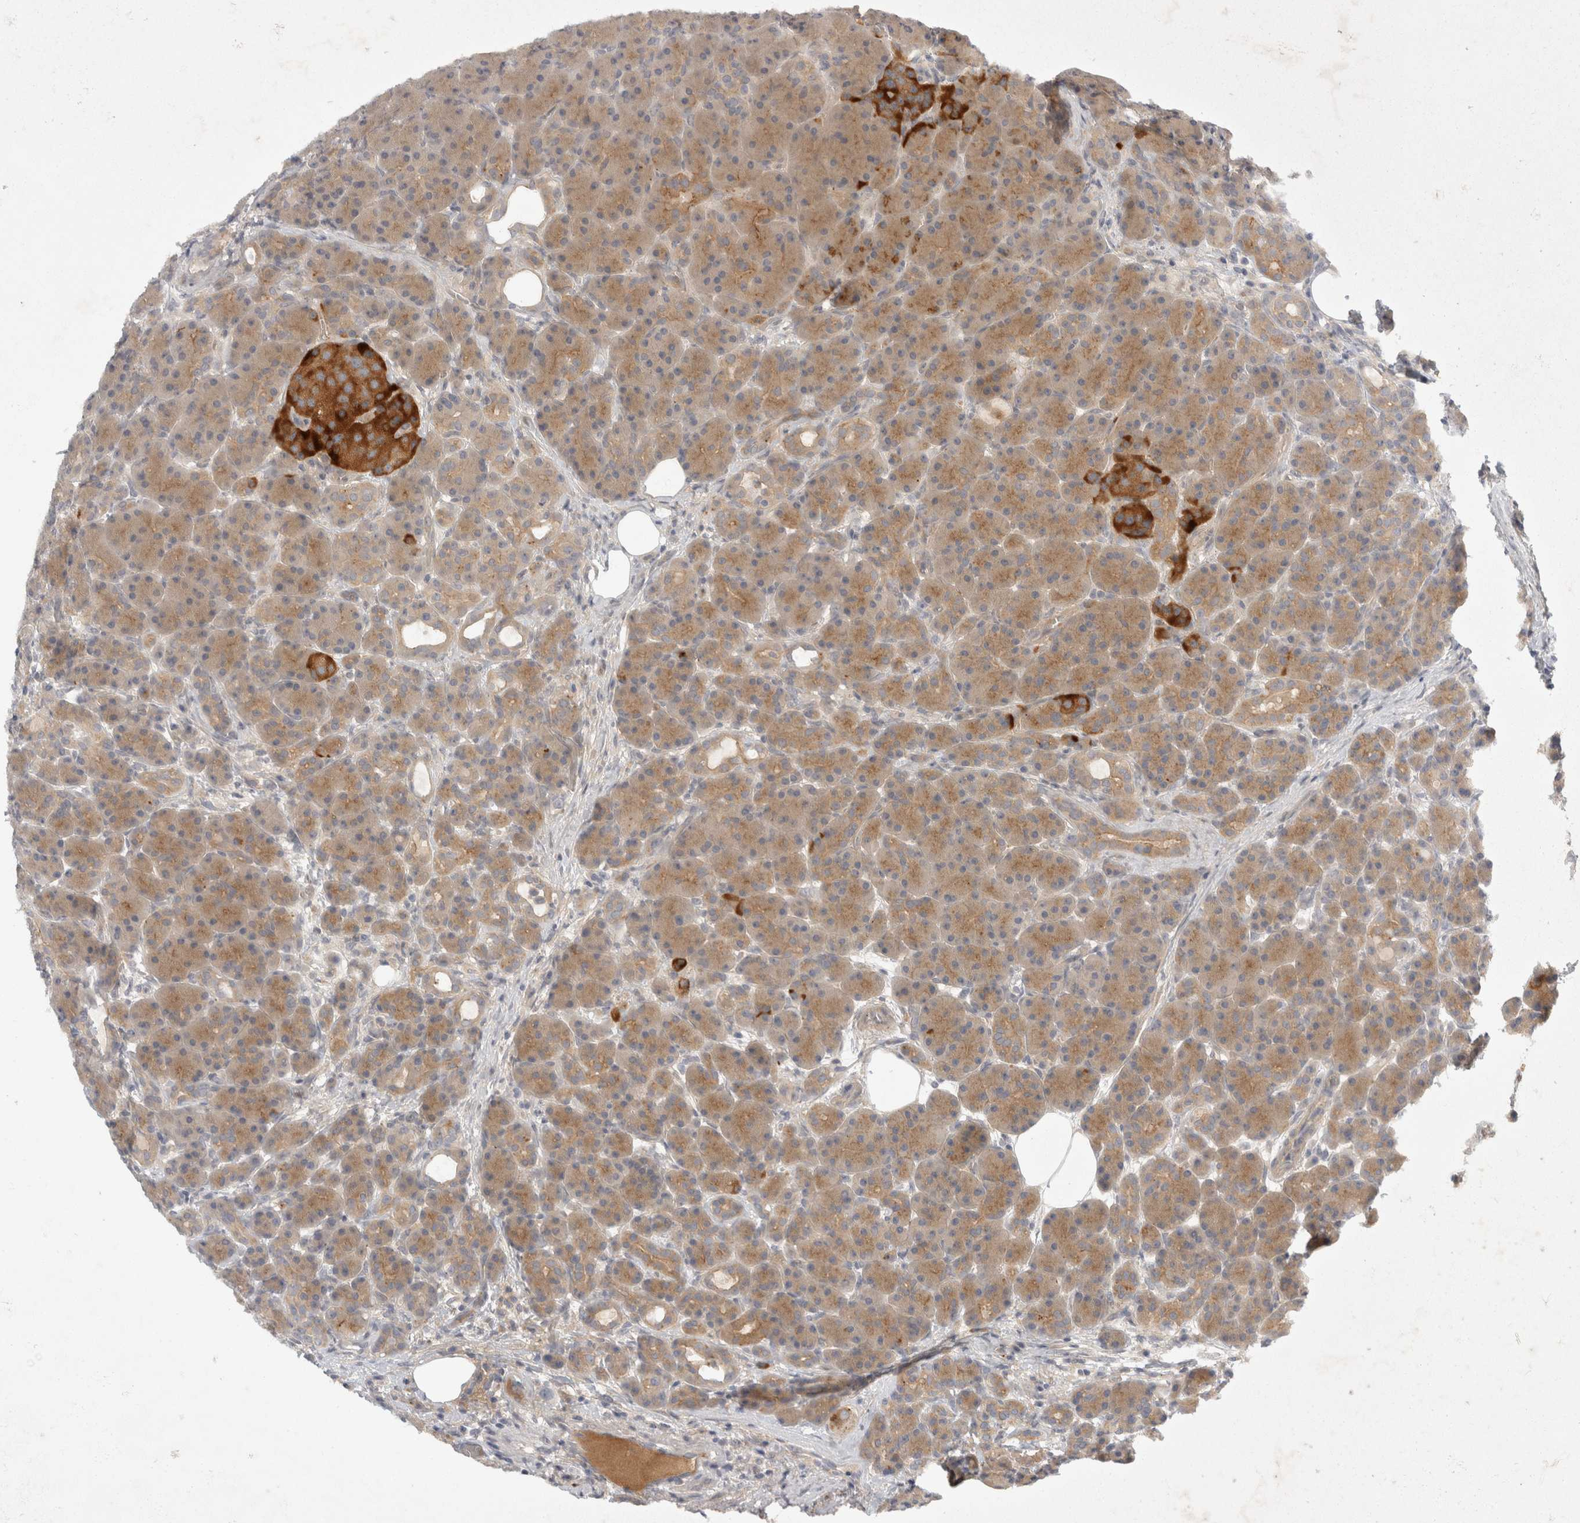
{"staining": {"intensity": "weak", "quantity": ">75%", "location": "cytoplasmic/membranous"}, "tissue": "pancreas", "cell_type": "Exocrine glandular cells", "image_type": "normal", "snomed": [{"axis": "morphology", "description": "Normal tissue, NOS"}, {"axis": "topography", "description": "Pancreas"}], "caption": "This micrograph demonstrates immunohistochemistry staining of unremarkable human pancreas, with low weak cytoplasmic/membranous positivity in about >75% of exocrine glandular cells.", "gene": "TOM1L2", "patient": {"sex": "male", "age": 63}}